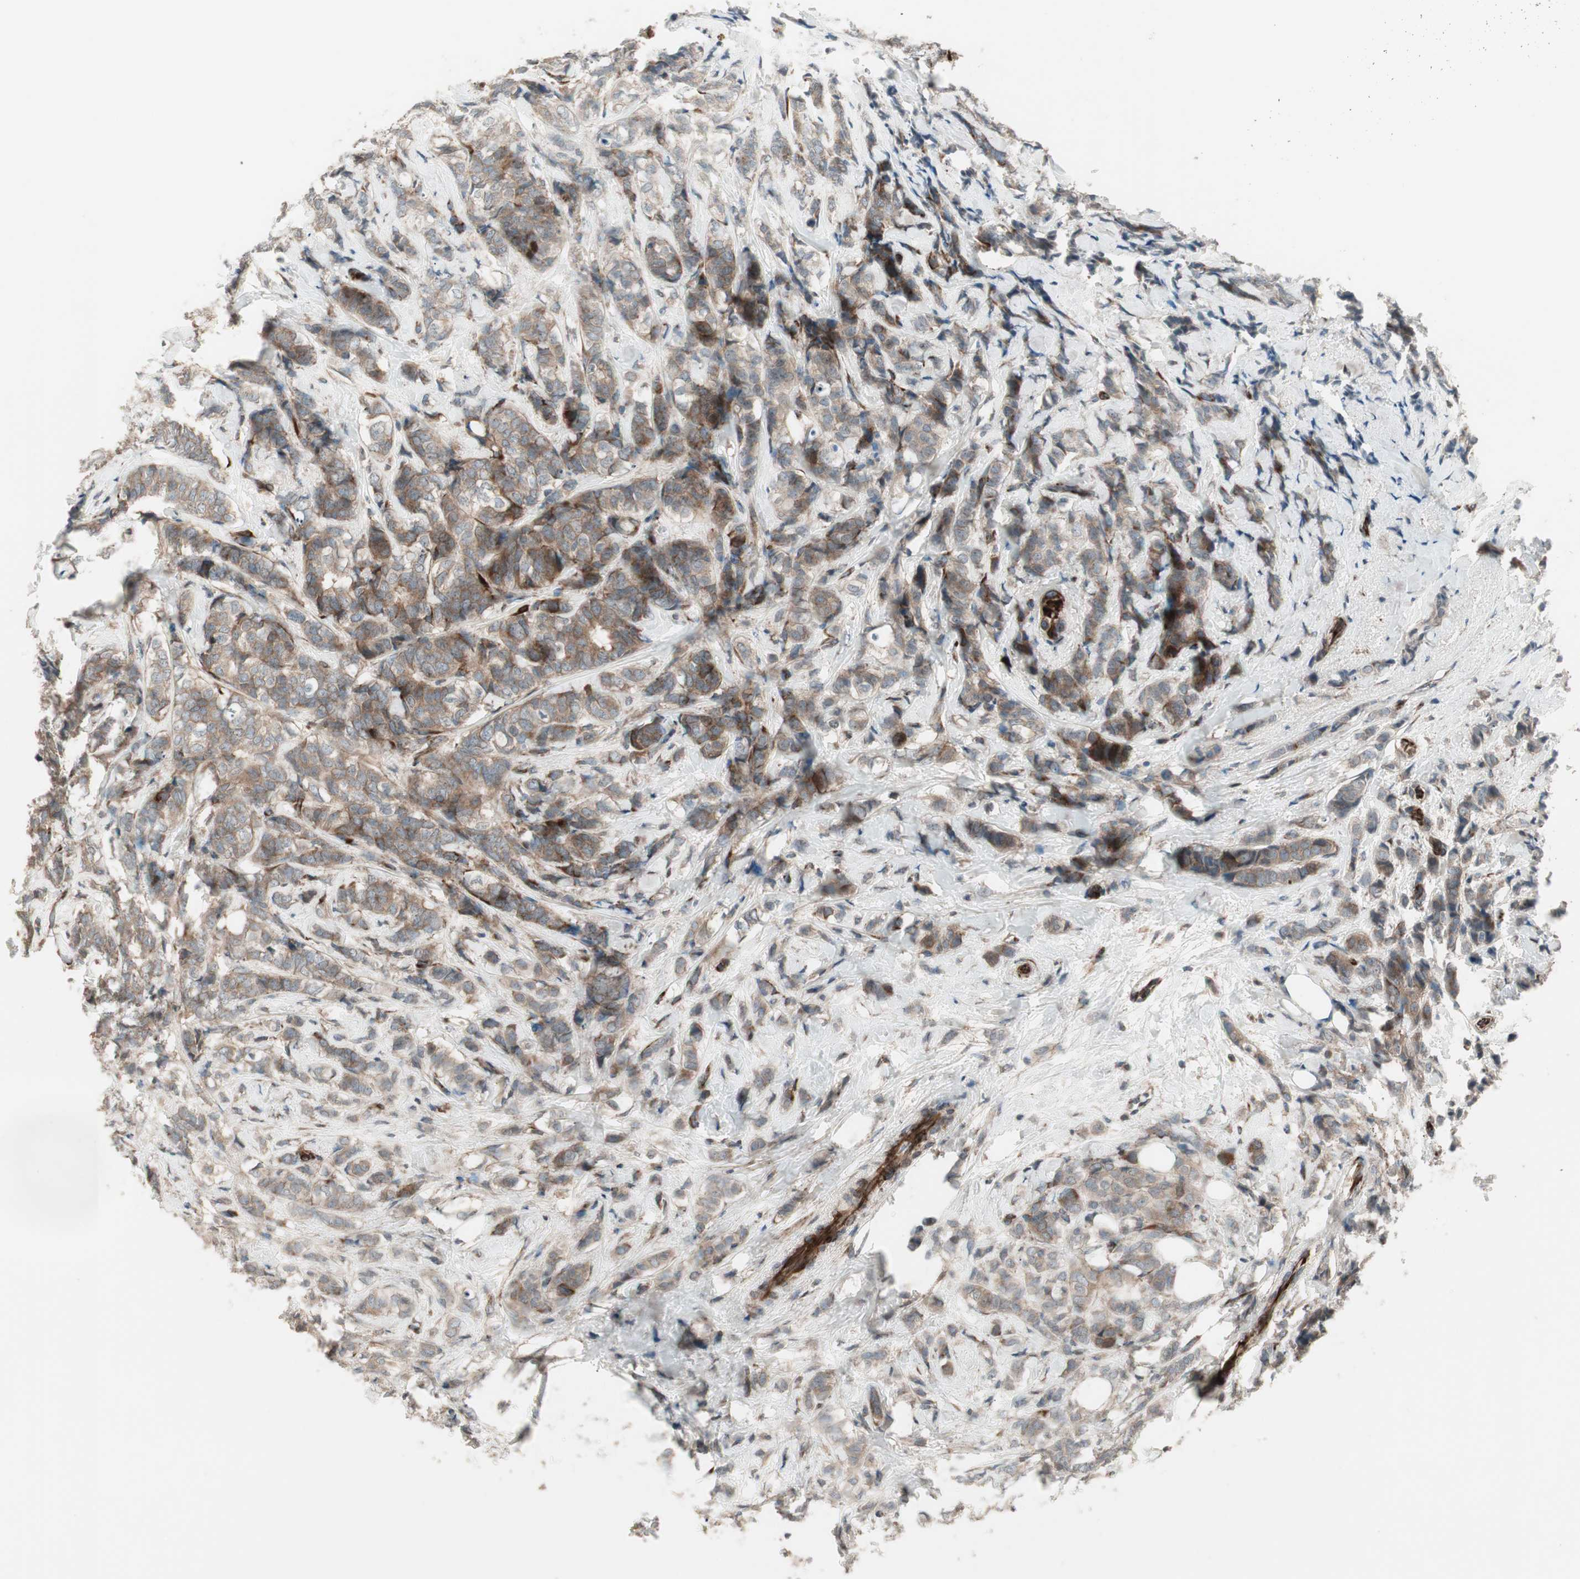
{"staining": {"intensity": "moderate", "quantity": ">75%", "location": "cytoplasmic/membranous"}, "tissue": "breast cancer", "cell_type": "Tumor cells", "image_type": "cancer", "snomed": [{"axis": "morphology", "description": "Lobular carcinoma"}, {"axis": "topography", "description": "Breast"}], "caption": "Immunohistochemistry (IHC) staining of breast cancer, which exhibits medium levels of moderate cytoplasmic/membranous staining in about >75% of tumor cells indicating moderate cytoplasmic/membranous protein staining. The staining was performed using DAB (brown) for protein detection and nuclei were counterstained in hematoxylin (blue).", "gene": "PPP2R5E", "patient": {"sex": "female", "age": 60}}